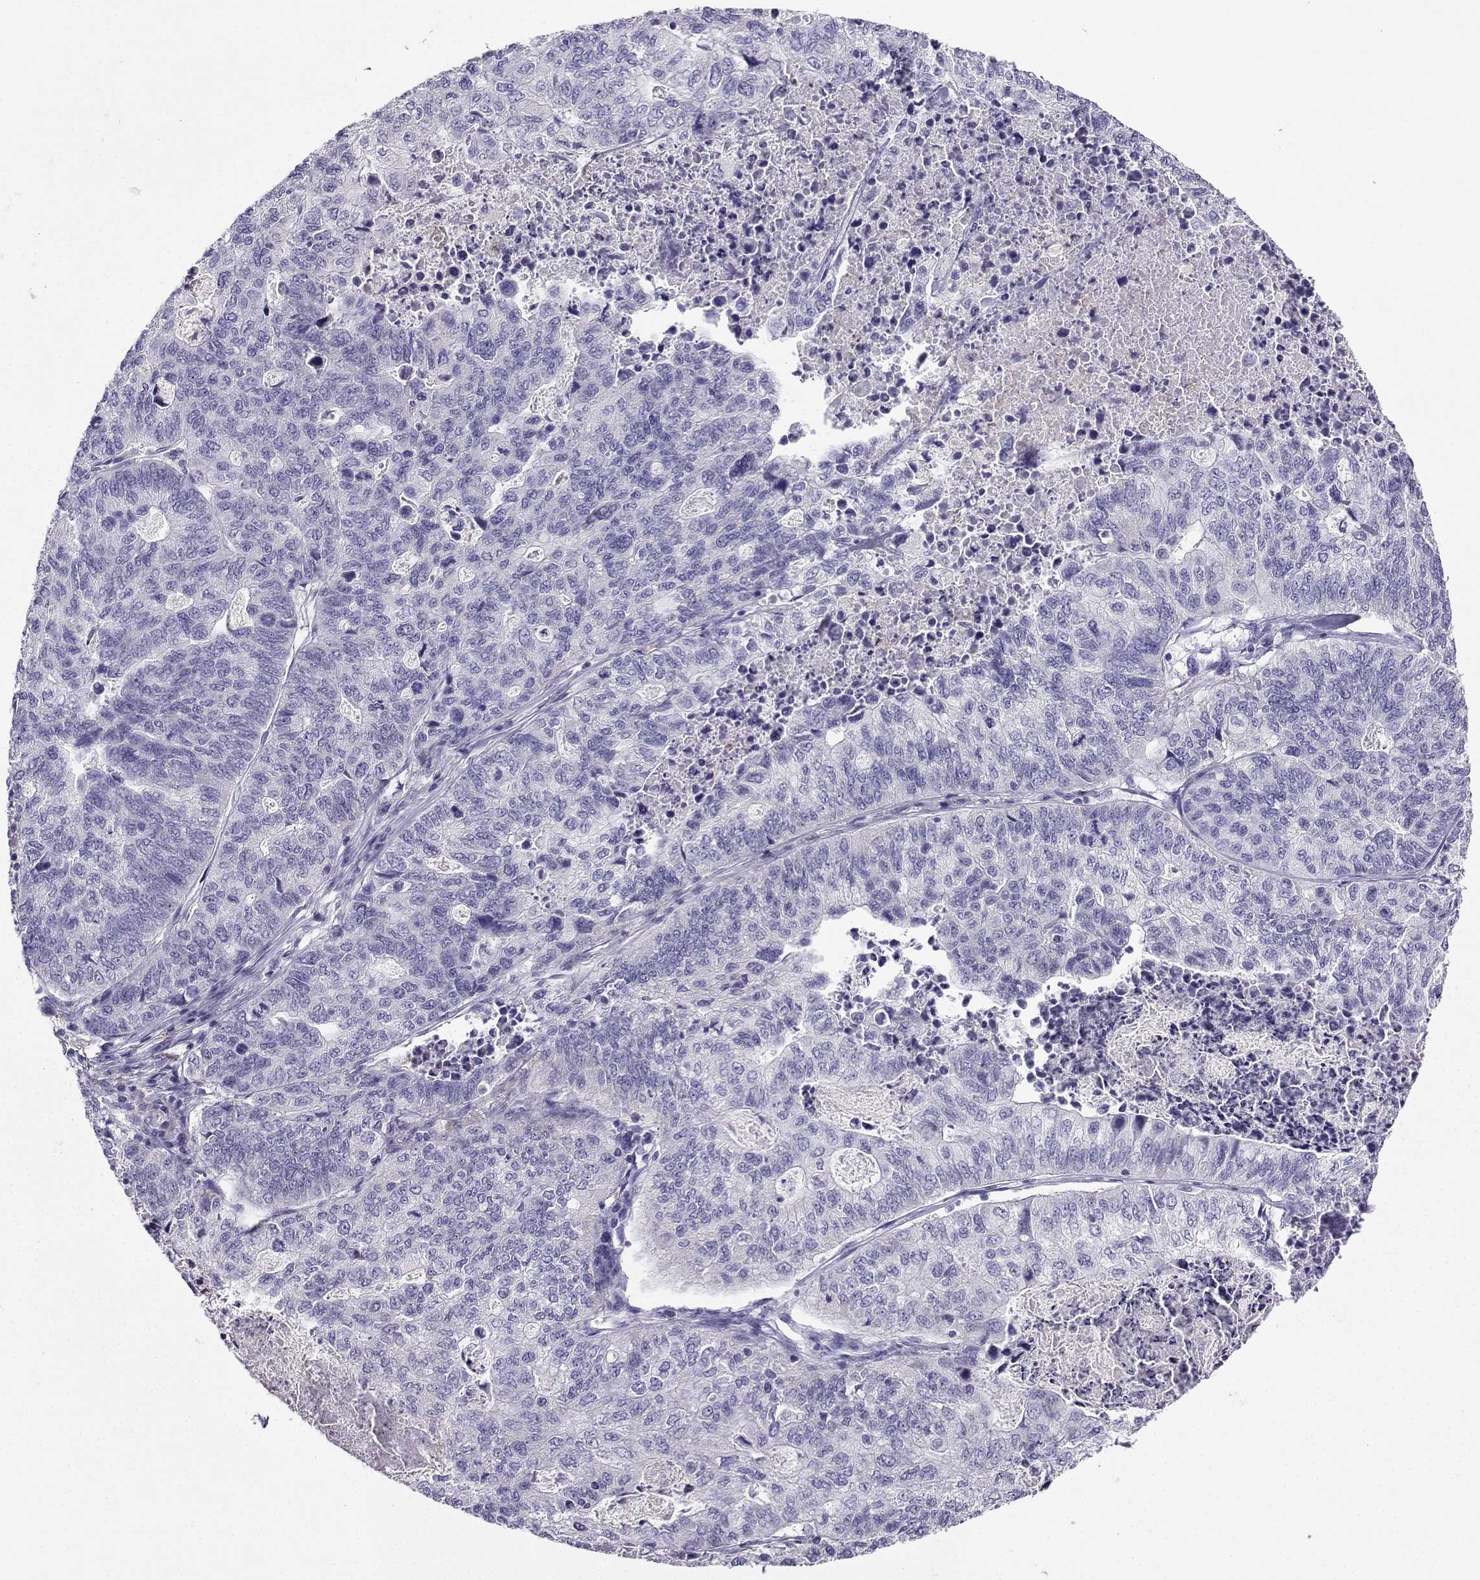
{"staining": {"intensity": "negative", "quantity": "none", "location": "none"}, "tissue": "stomach cancer", "cell_type": "Tumor cells", "image_type": "cancer", "snomed": [{"axis": "morphology", "description": "Adenocarcinoma, NOS"}, {"axis": "topography", "description": "Stomach, upper"}], "caption": "This is an immunohistochemistry histopathology image of stomach adenocarcinoma. There is no expression in tumor cells.", "gene": "LINGO1", "patient": {"sex": "female", "age": 67}}